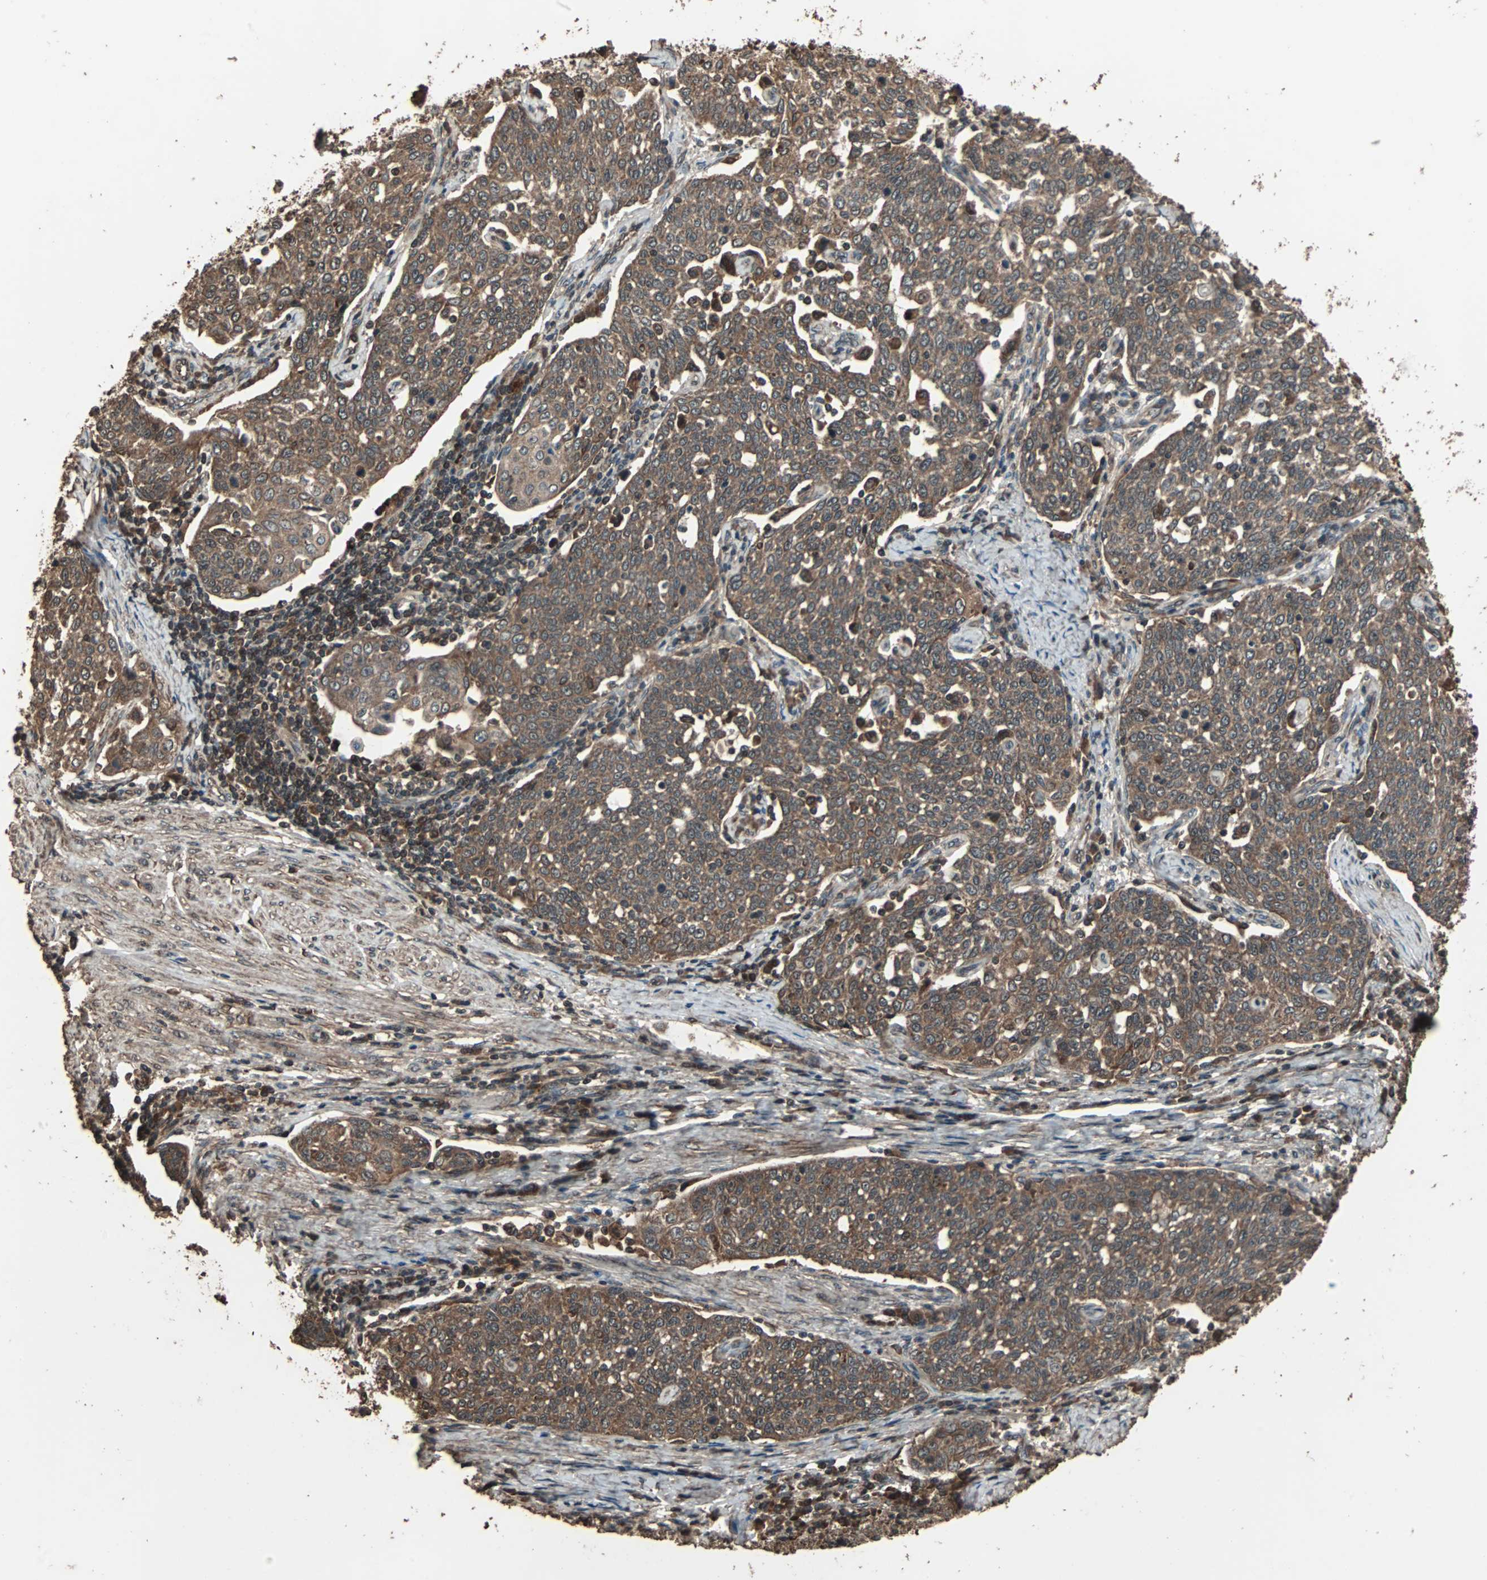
{"staining": {"intensity": "strong", "quantity": ">75%", "location": "cytoplasmic/membranous"}, "tissue": "cervical cancer", "cell_type": "Tumor cells", "image_type": "cancer", "snomed": [{"axis": "morphology", "description": "Squamous cell carcinoma, NOS"}, {"axis": "topography", "description": "Cervix"}], "caption": "IHC image of neoplastic tissue: human cervical cancer (squamous cell carcinoma) stained using immunohistochemistry (IHC) displays high levels of strong protein expression localized specifically in the cytoplasmic/membranous of tumor cells, appearing as a cytoplasmic/membranous brown color.", "gene": "LAMTOR5", "patient": {"sex": "female", "age": 34}}